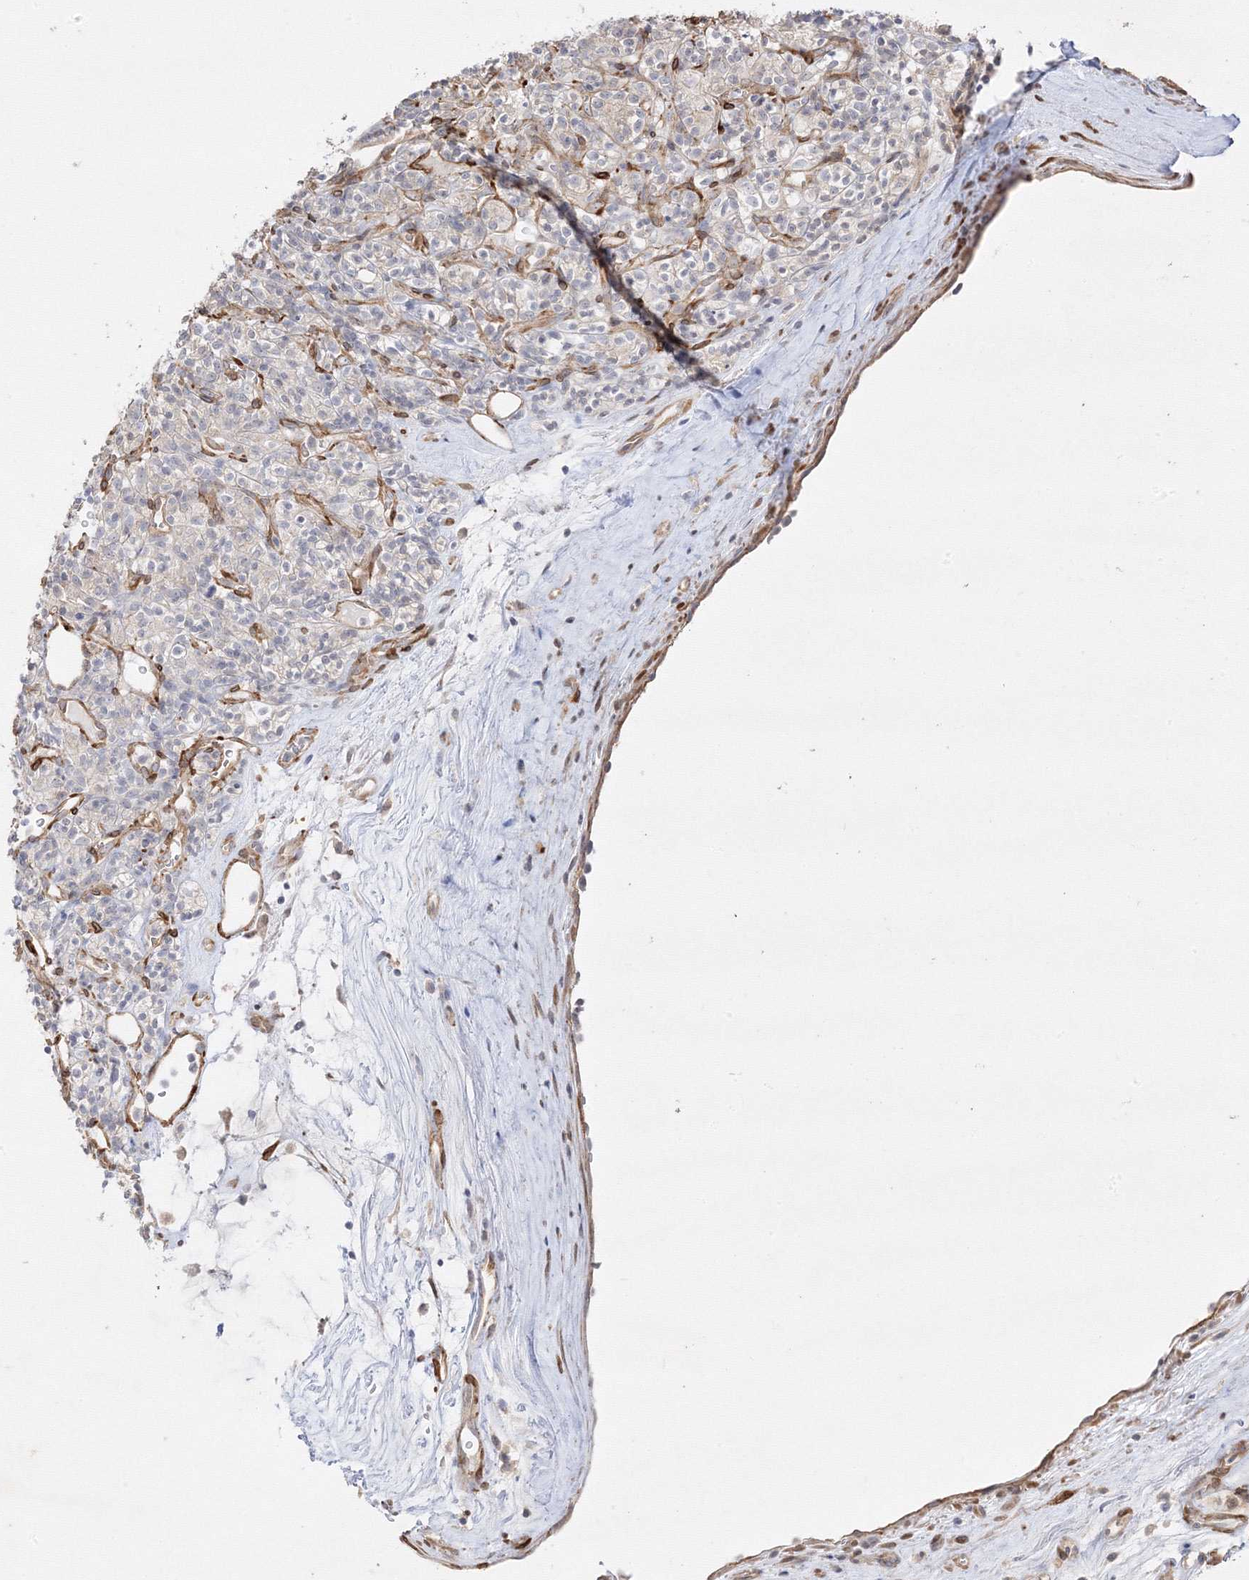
{"staining": {"intensity": "negative", "quantity": "none", "location": "none"}, "tissue": "renal cancer", "cell_type": "Tumor cells", "image_type": "cancer", "snomed": [{"axis": "morphology", "description": "Adenocarcinoma, NOS"}, {"axis": "topography", "description": "Kidney"}], "caption": "Photomicrograph shows no significant protein expression in tumor cells of renal cancer. (Immunohistochemistry (ihc), brightfield microscopy, high magnification).", "gene": "C2CD2", "patient": {"sex": "male", "age": 77}}